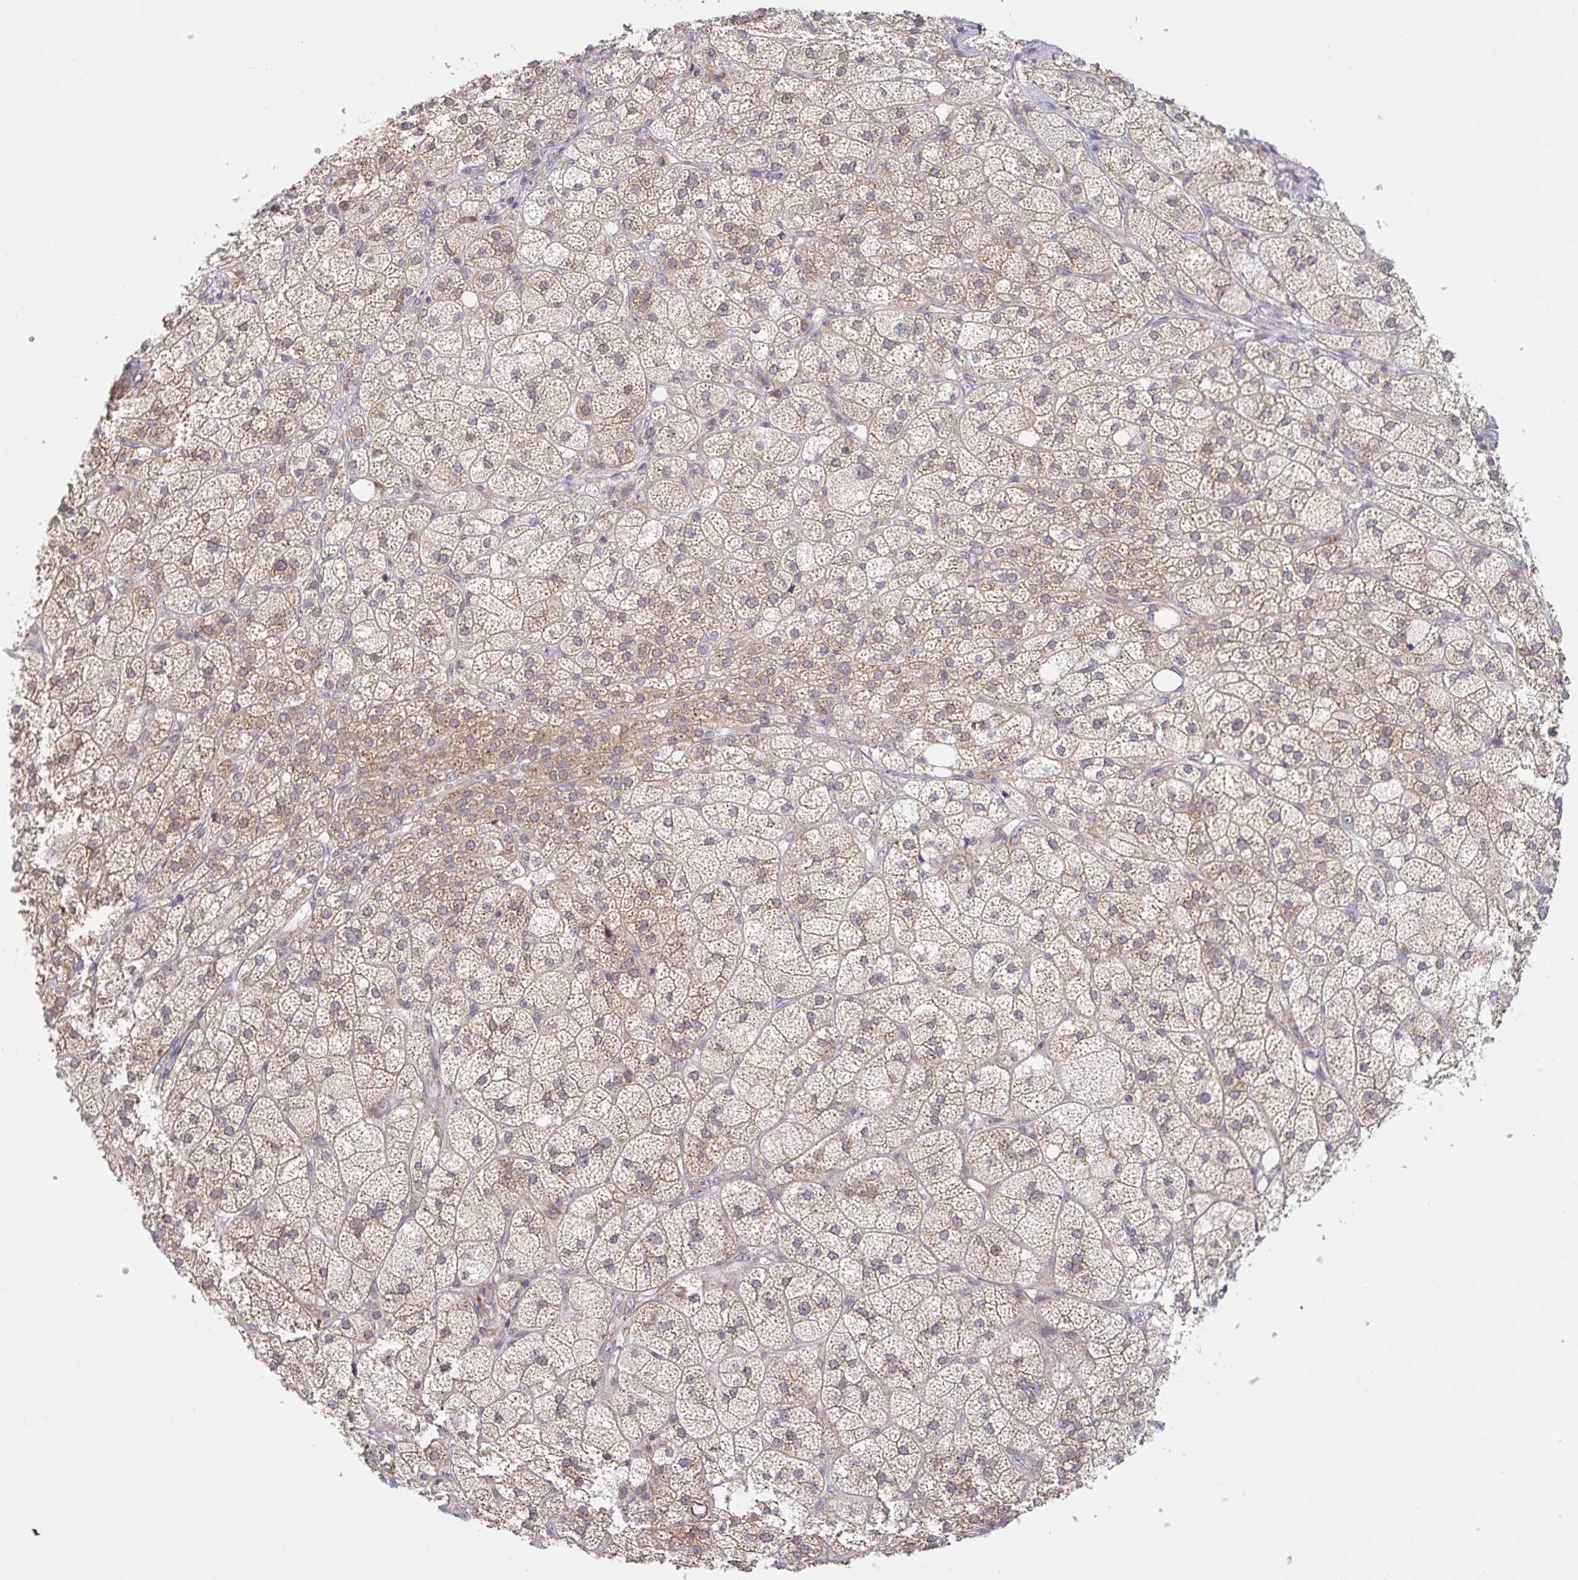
{"staining": {"intensity": "moderate", "quantity": "25%-75%", "location": "cytoplasmic/membranous"}, "tissue": "adrenal gland", "cell_type": "Glandular cells", "image_type": "normal", "snomed": [{"axis": "morphology", "description": "Normal tissue, NOS"}, {"axis": "topography", "description": "Adrenal gland"}], "caption": "This image demonstrates normal adrenal gland stained with IHC to label a protein in brown. The cytoplasmic/membranous of glandular cells show moderate positivity for the protein. Nuclei are counter-stained blue.", "gene": "LARP1", "patient": {"sex": "female", "age": 60}}